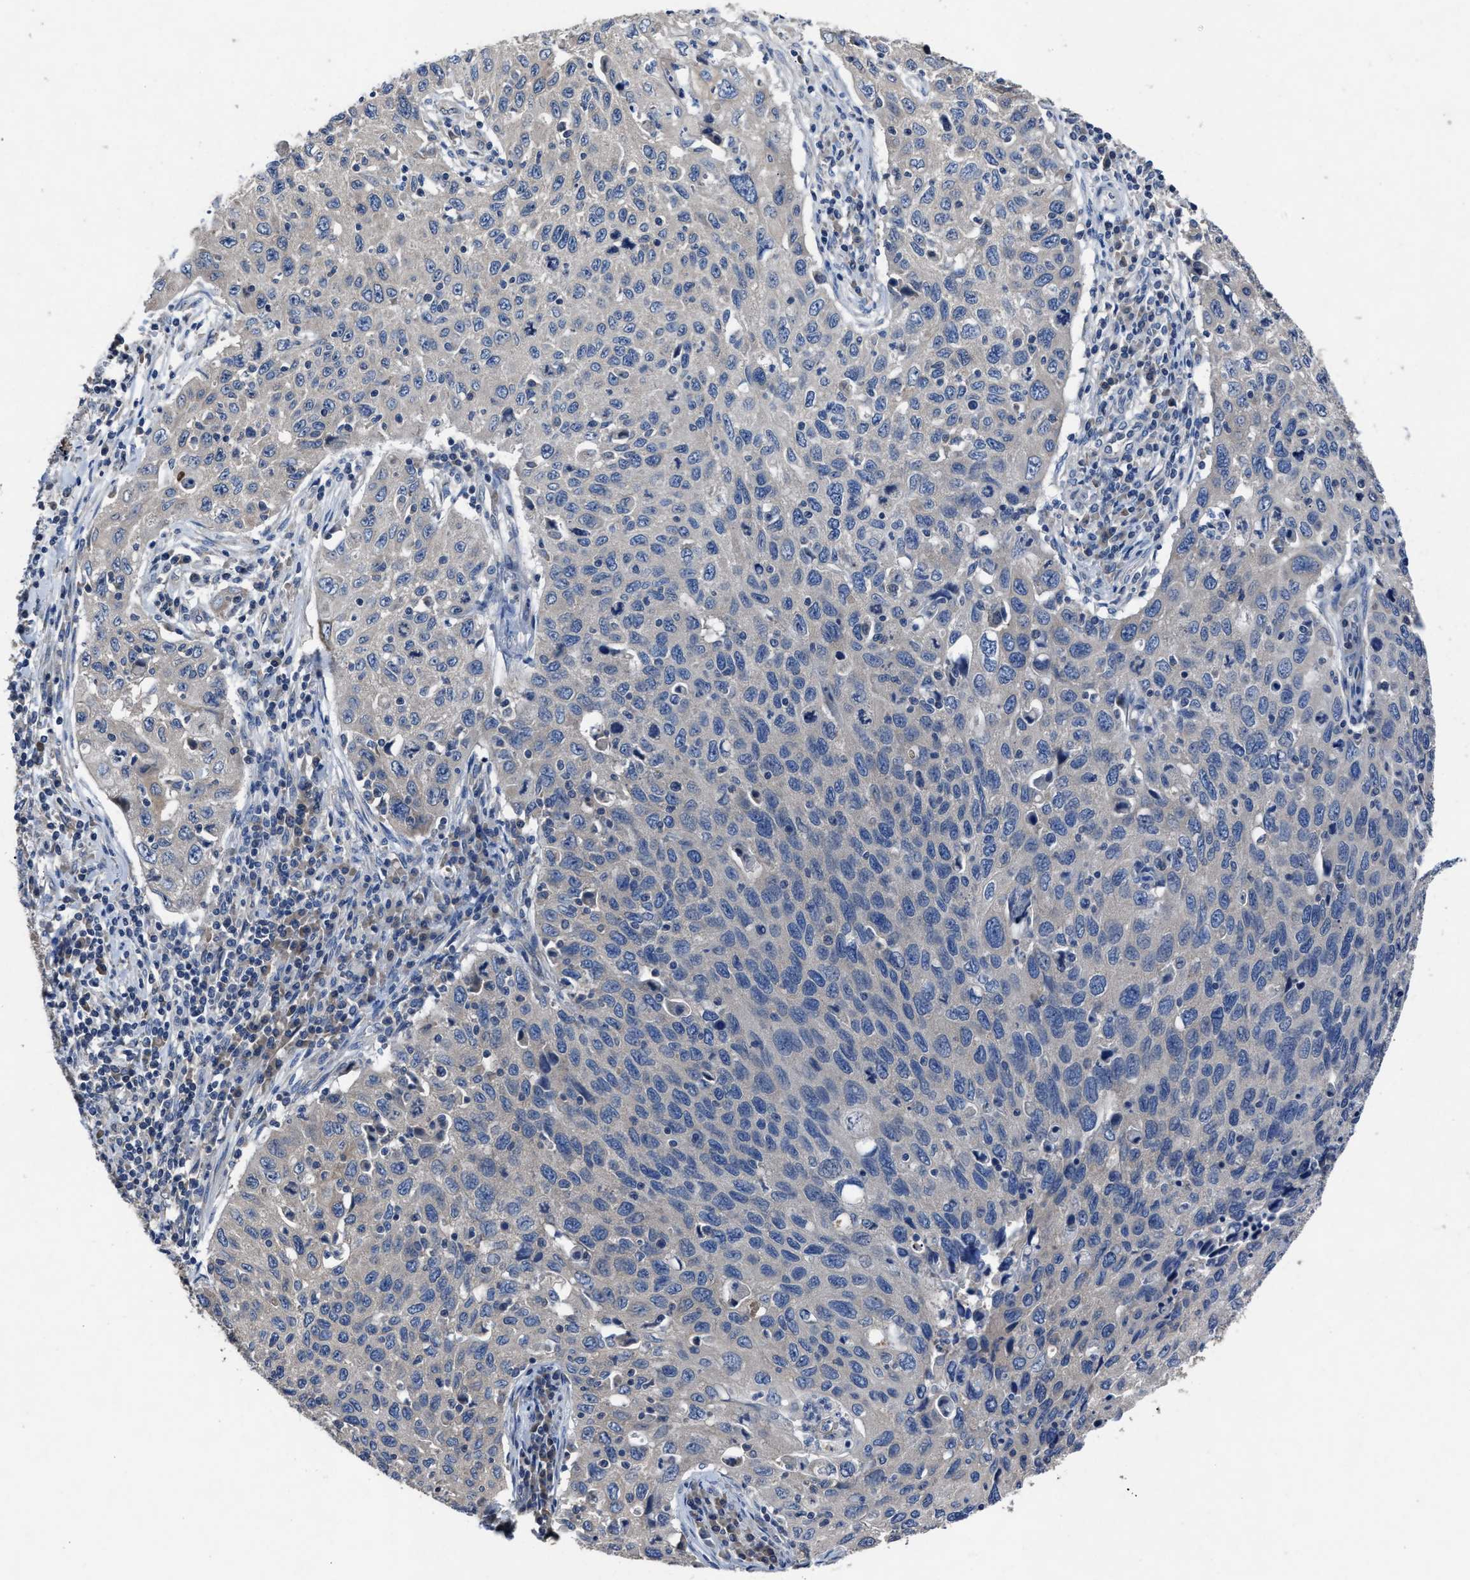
{"staining": {"intensity": "negative", "quantity": "none", "location": "none"}, "tissue": "cervical cancer", "cell_type": "Tumor cells", "image_type": "cancer", "snomed": [{"axis": "morphology", "description": "Squamous cell carcinoma, NOS"}, {"axis": "topography", "description": "Cervix"}], "caption": "Squamous cell carcinoma (cervical) was stained to show a protein in brown. There is no significant staining in tumor cells.", "gene": "UPF1", "patient": {"sex": "female", "age": 53}}